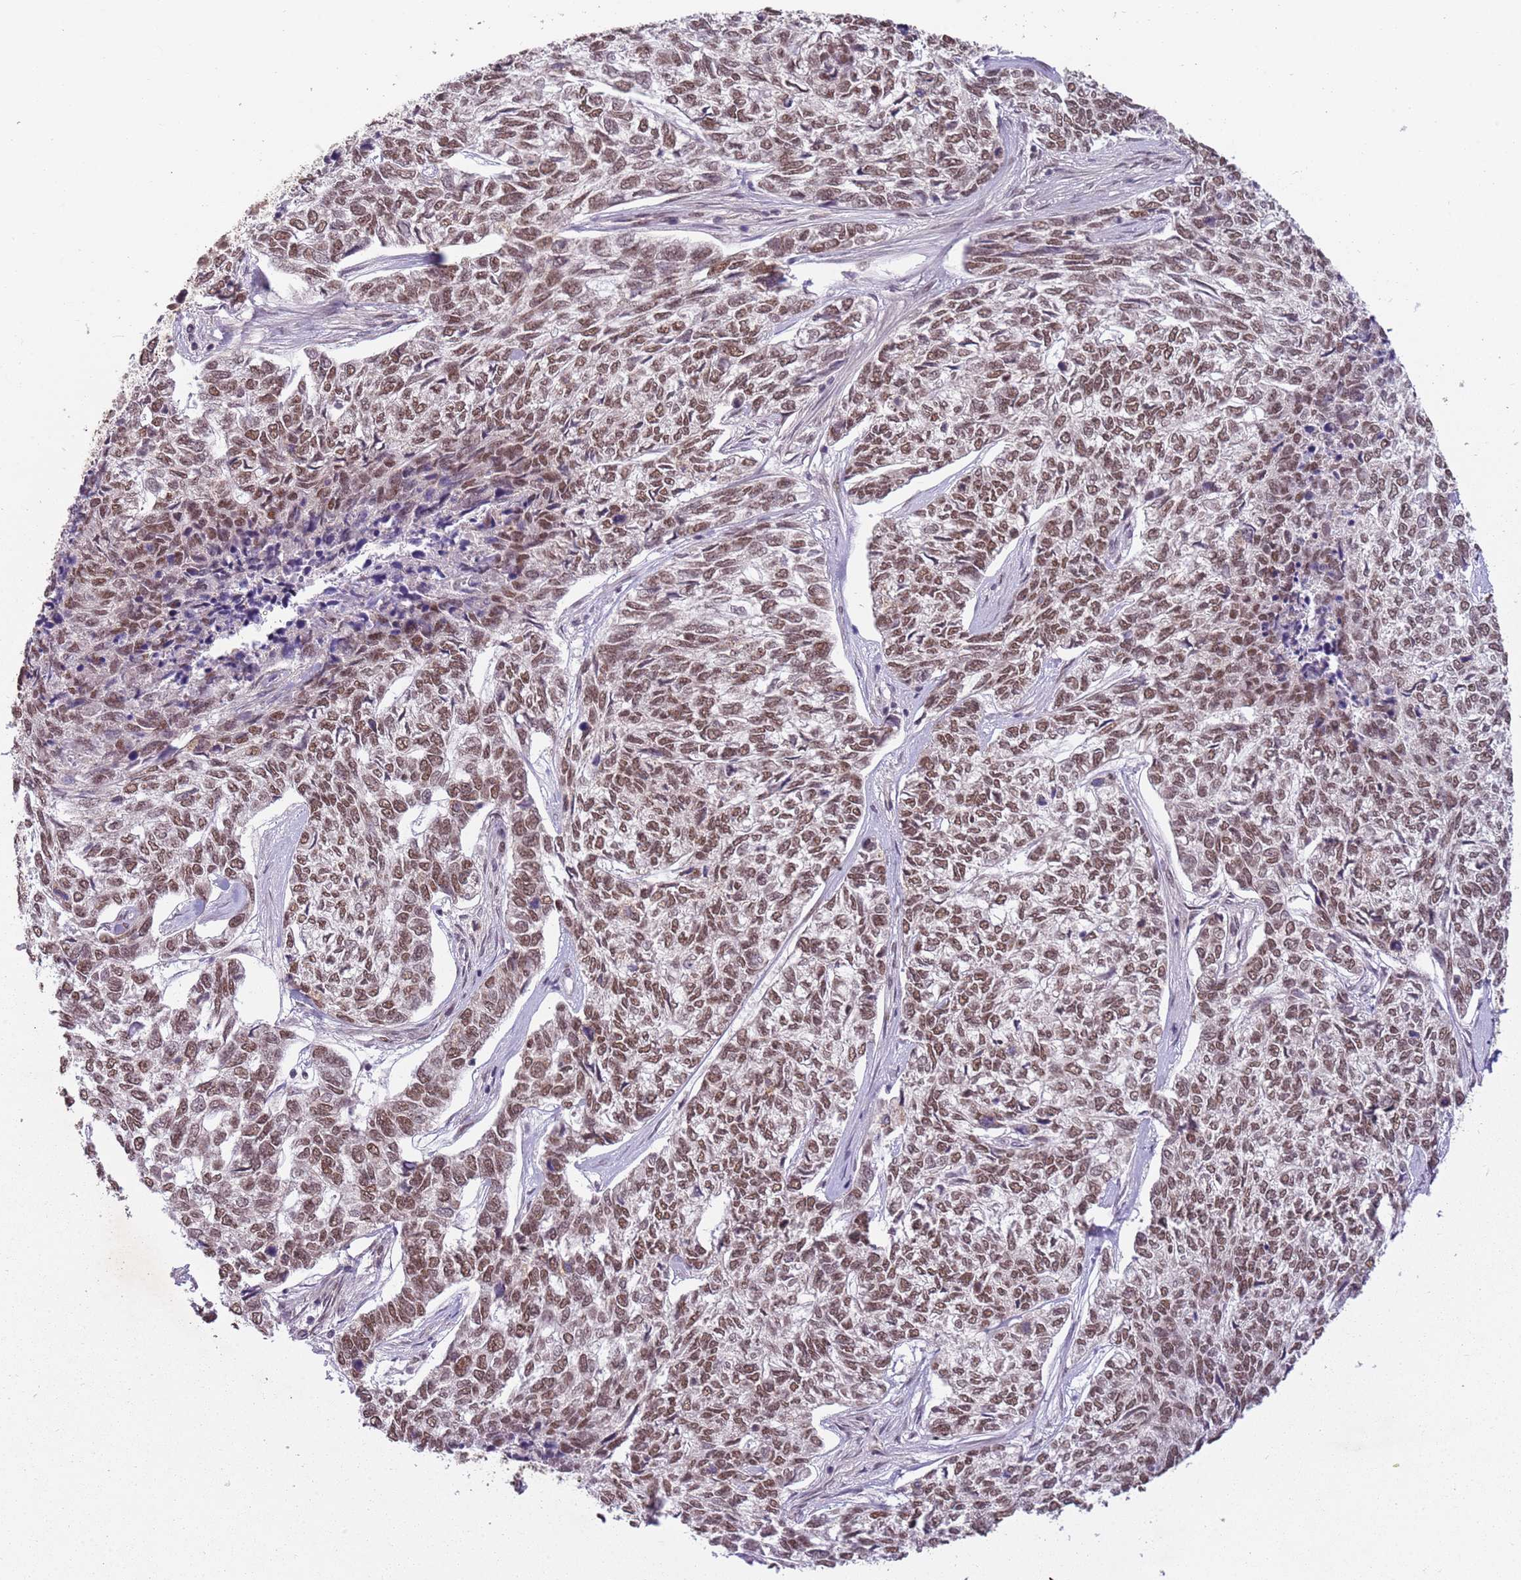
{"staining": {"intensity": "moderate", "quantity": ">75%", "location": "nuclear"}, "tissue": "skin cancer", "cell_type": "Tumor cells", "image_type": "cancer", "snomed": [{"axis": "morphology", "description": "Basal cell carcinoma"}, {"axis": "topography", "description": "Skin"}], "caption": "The immunohistochemical stain shows moderate nuclear positivity in tumor cells of skin cancer tissue. Ihc stains the protein in brown and the nuclei are stained blue.", "gene": "FAM120AOS", "patient": {"sex": "female", "age": 65}}